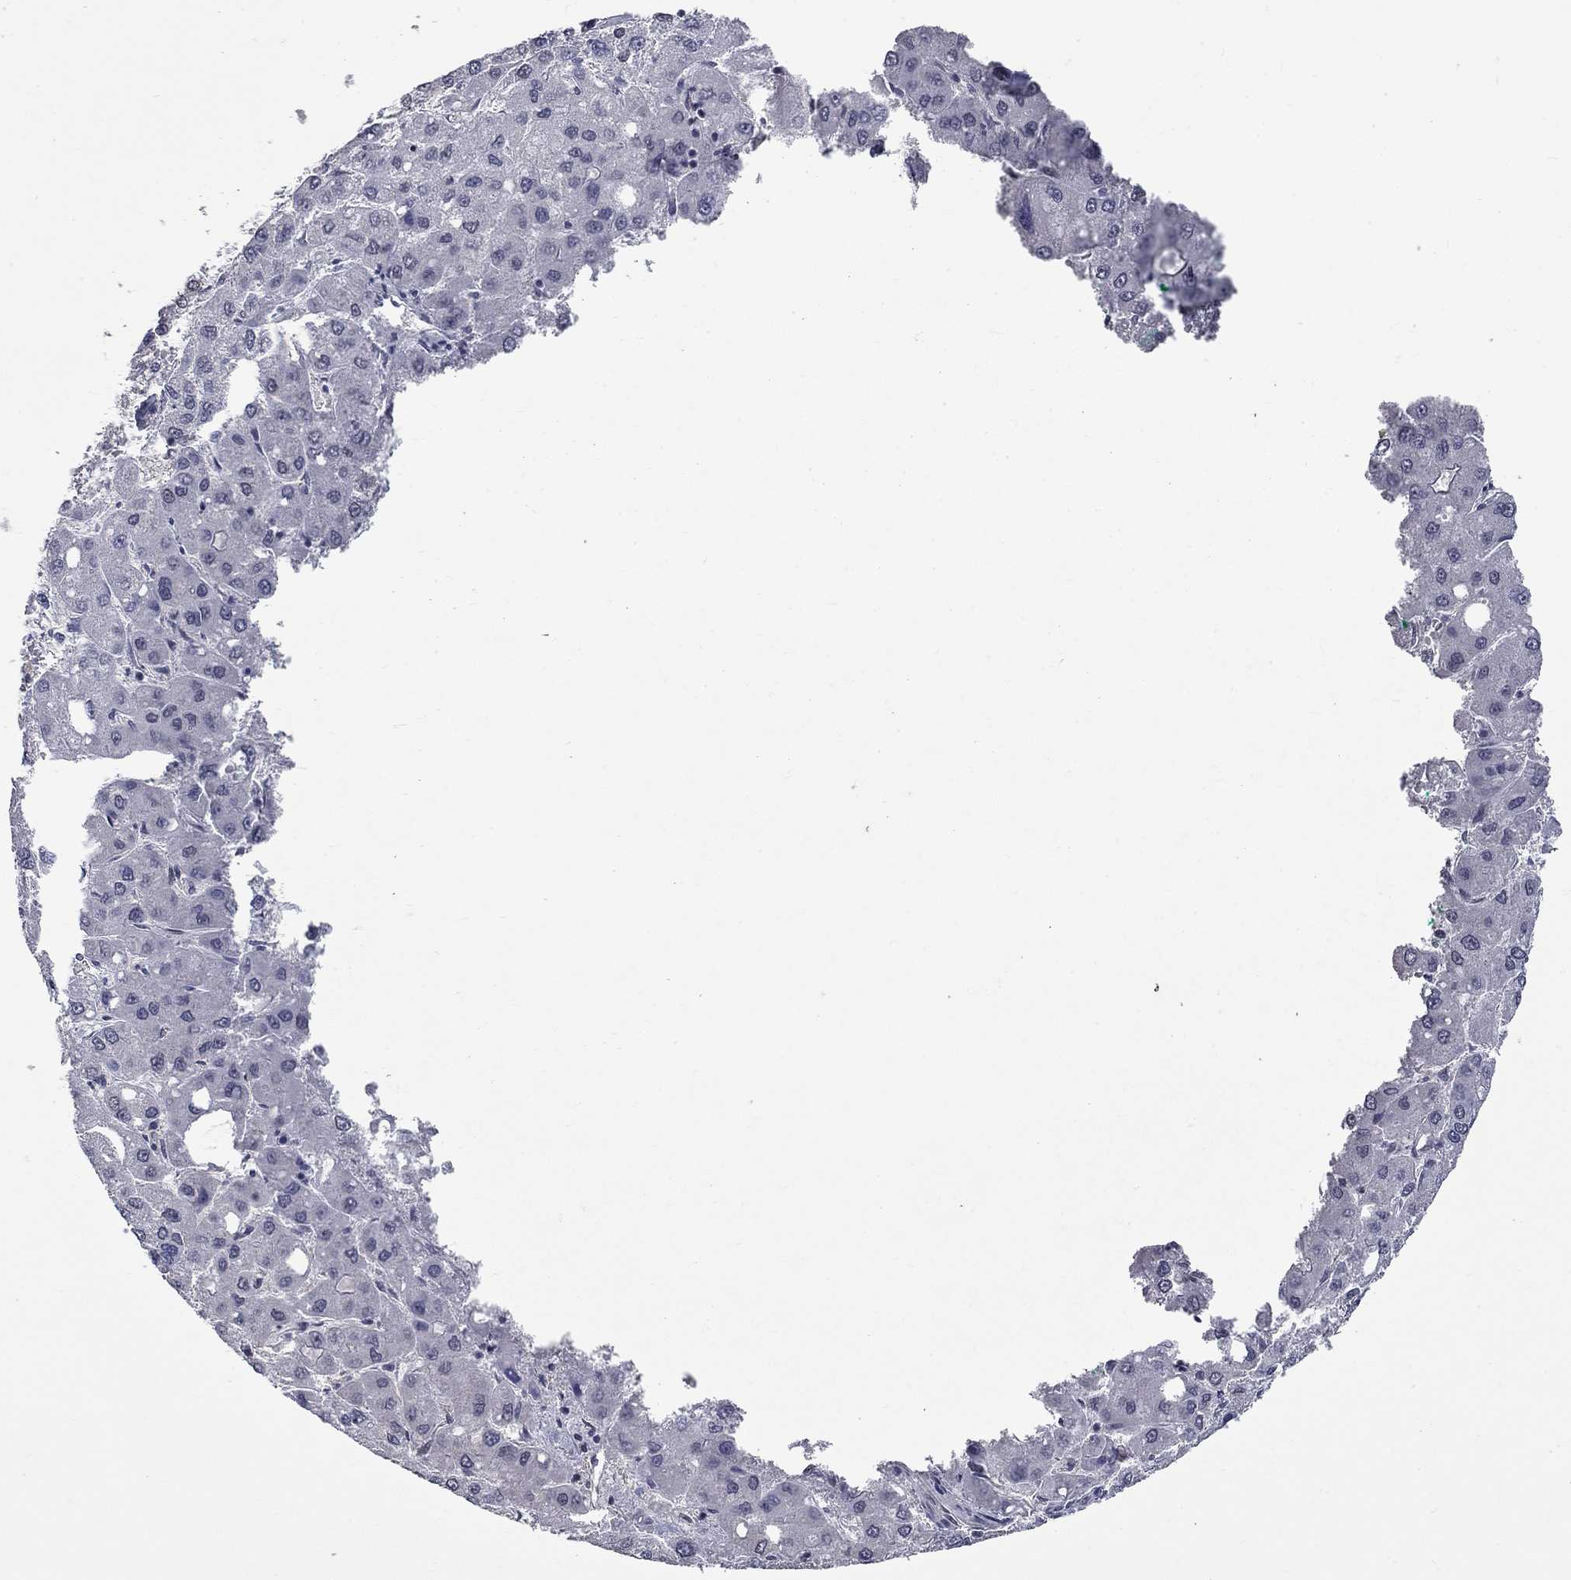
{"staining": {"intensity": "negative", "quantity": "none", "location": "none"}, "tissue": "liver cancer", "cell_type": "Tumor cells", "image_type": "cancer", "snomed": [{"axis": "morphology", "description": "Carcinoma, Hepatocellular, NOS"}, {"axis": "topography", "description": "Liver"}], "caption": "There is no significant positivity in tumor cells of hepatocellular carcinoma (liver). The staining is performed using DAB brown chromogen with nuclei counter-stained in using hematoxylin.", "gene": "ZNF154", "patient": {"sex": "male", "age": 73}}